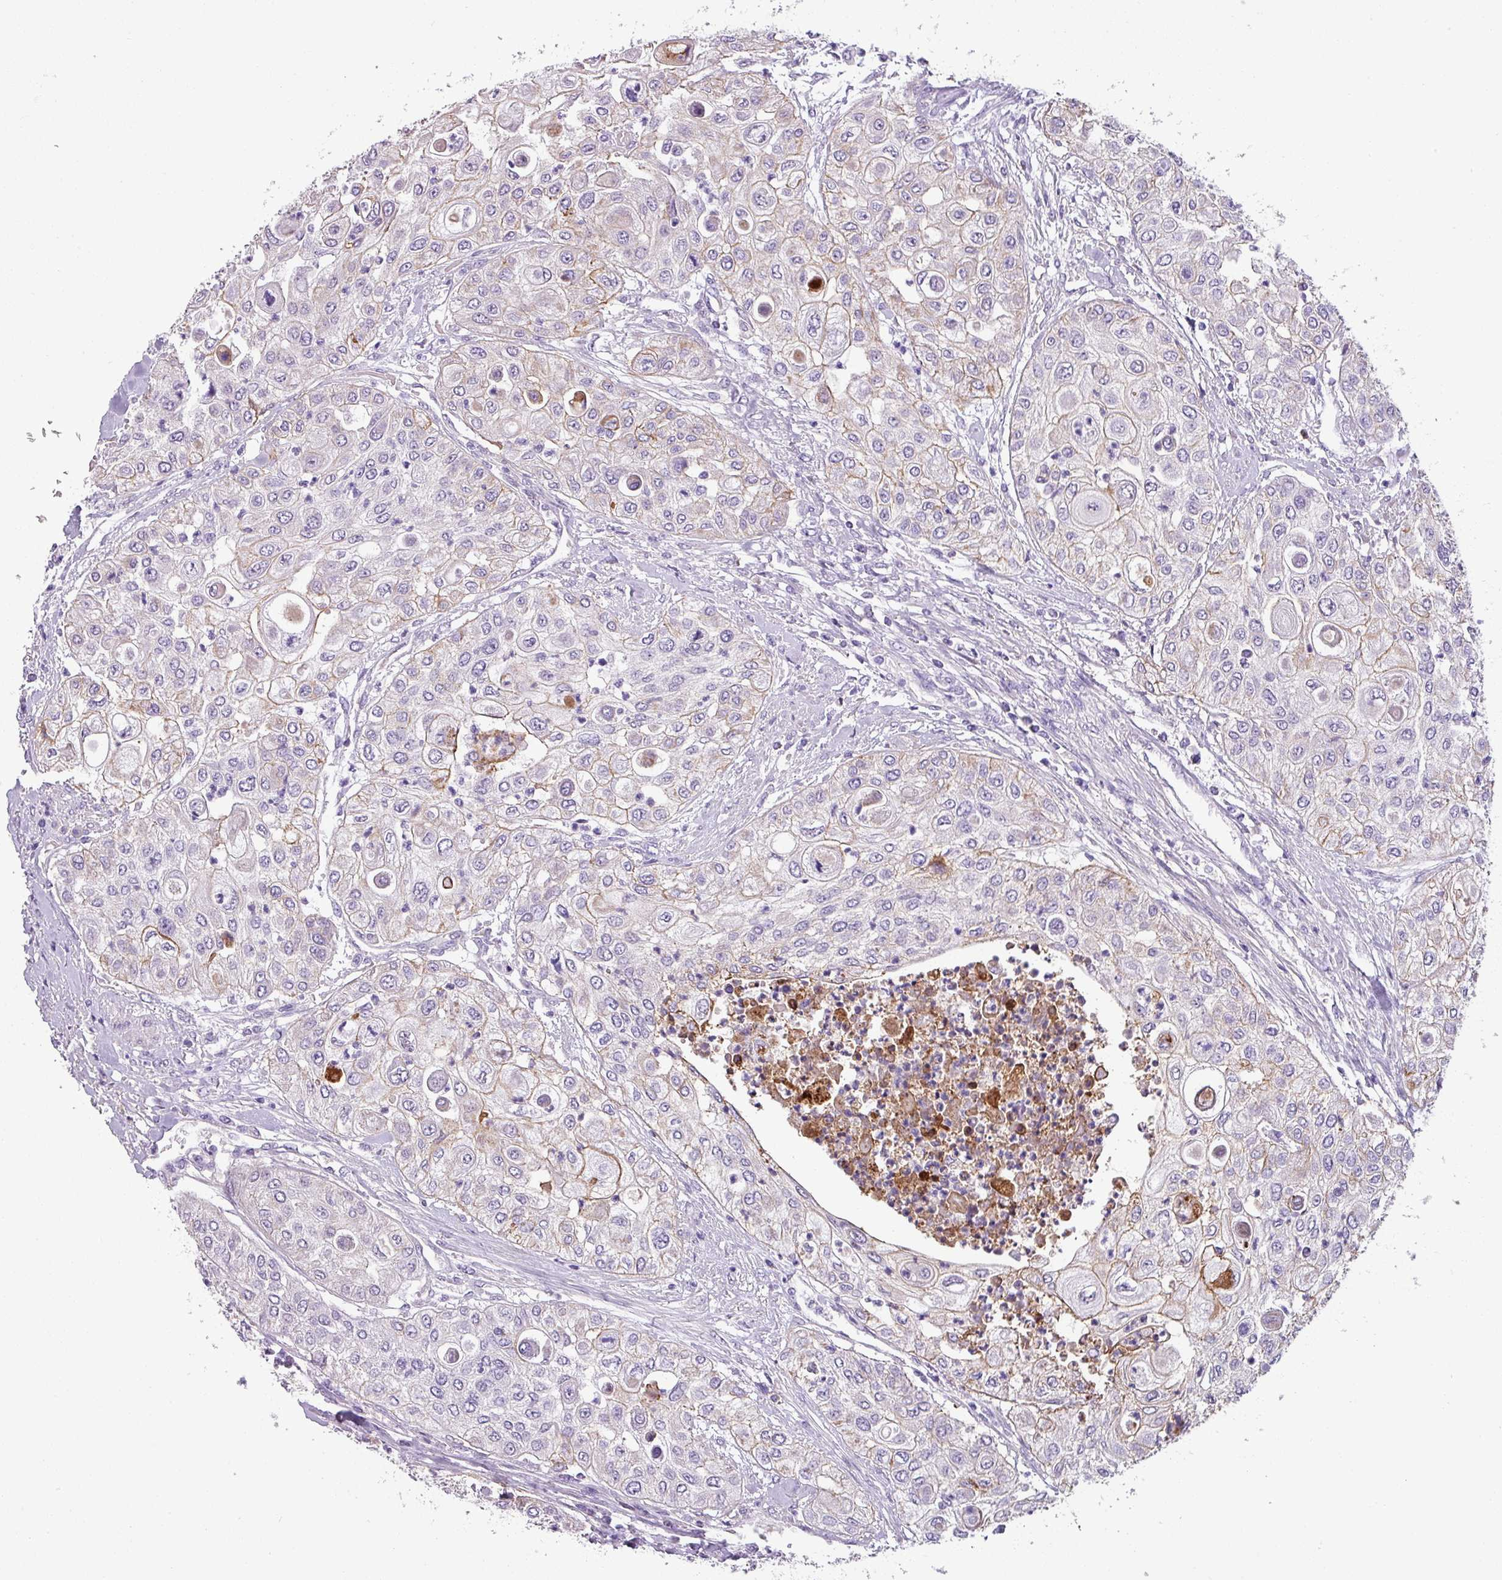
{"staining": {"intensity": "weak", "quantity": "<25%", "location": "cytoplasmic/membranous"}, "tissue": "urothelial cancer", "cell_type": "Tumor cells", "image_type": "cancer", "snomed": [{"axis": "morphology", "description": "Urothelial carcinoma, High grade"}, {"axis": "topography", "description": "Urinary bladder"}], "caption": "The histopathology image displays no significant expression in tumor cells of high-grade urothelial carcinoma. (DAB (3,3'-diaminobenzidine) IHC with hematoxylin counter stain).", "gene": "TMEM178B", "patient": {"sex": "female", "age": 79}}